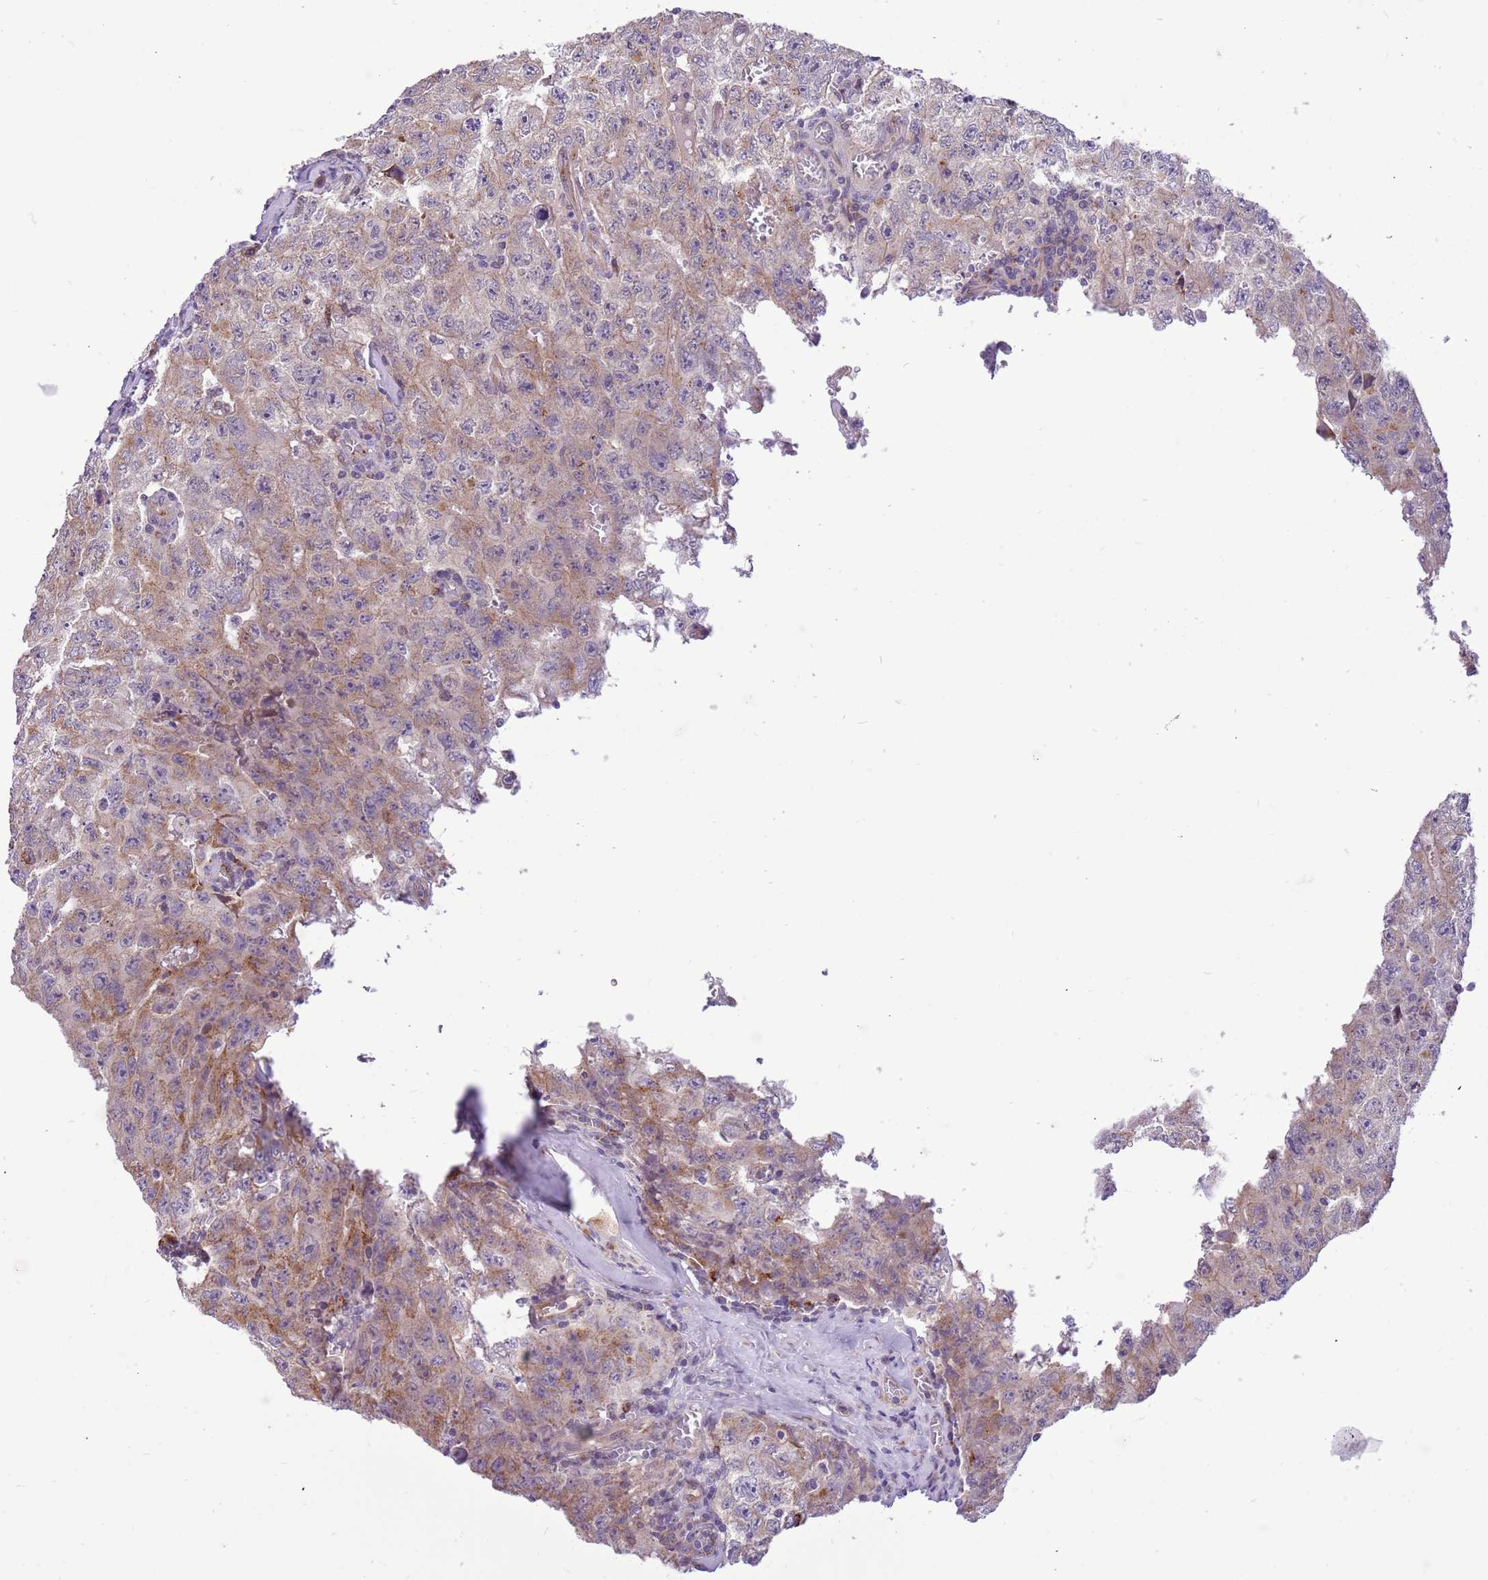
{"staining": {"intensity": "weak", "quantity": "25%-75%", "location": "cytoplasmic/membranous"}, "tissue": "testis cancer", "cell_type": "Tumor cells", "image_type": "cancer", "snomed": [{"axis": "morphology", "description": "Carcinoma, Embryonal, NOS"}, {"axis": "topography", "description": "Testis"}], "caption": "IHC histopathology image of embryonal carcinoma (testis) stained for a protein (brown), which exhibits low levels of weak cytoplasmic/membranous expression in about 25%-75% of tumor cells.", "gene": "COX17", "patient": {"sex": "male", "age": 17}}